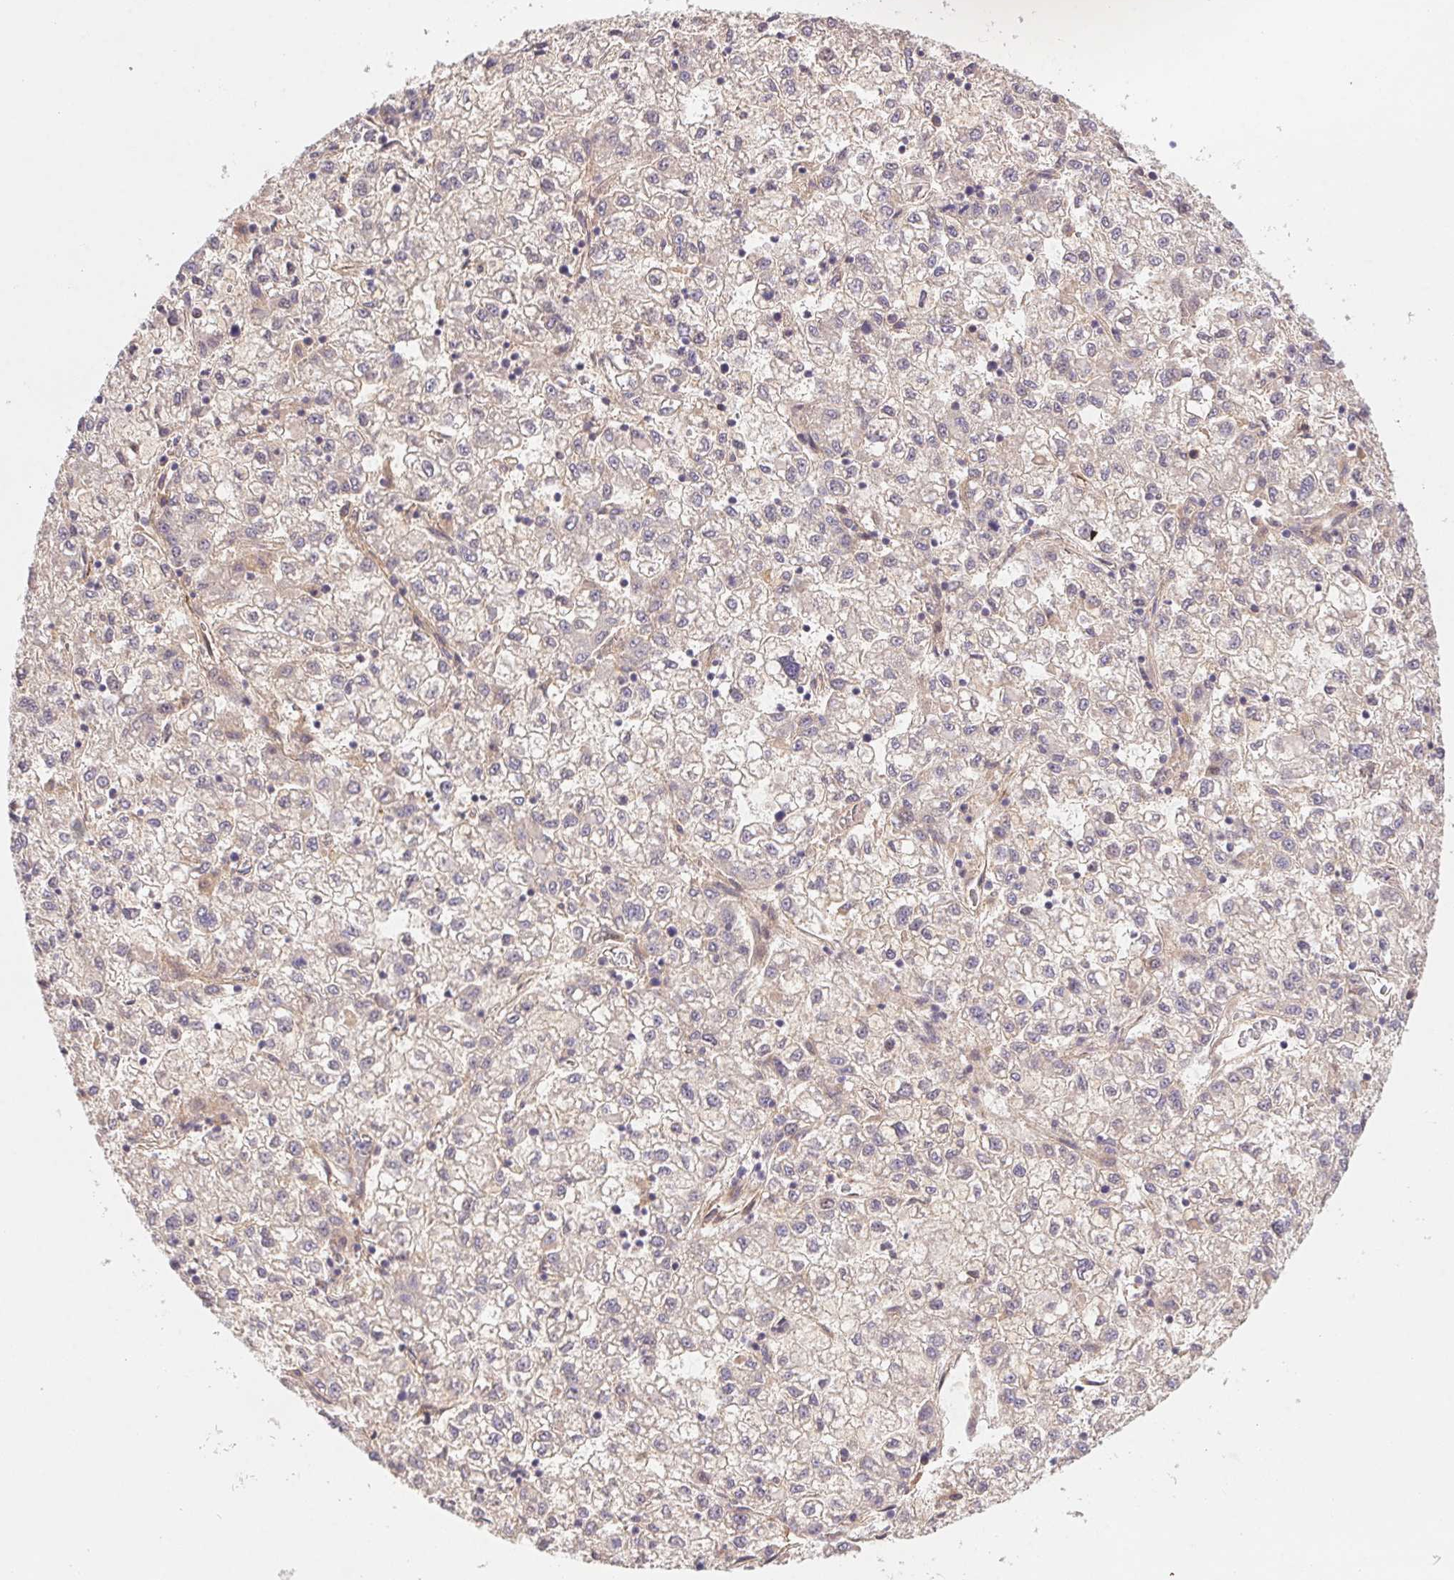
{"staining": {"intensity": "negative", "quantity": "none", "location": "none"}, "tissue": "liver cancer", "cell_type": "Tumor cells", "image_type": "cancer", "snomed": [{"axis": "morphology", "description": "Carcinoma, Hepatocellular, NOS"}, {"axis": "topography", "description": "Liver"}], "caption": "Immunohistochemical staining of liver hepatocellular carcinoma demonstrates no significant staining in tumor cells. Brightfield microscopy of immunohistochemistry stained with DAB (brown) and hematoxylin (blue), captured at high magnification.", "gene": "SLC52A2", "patient": {"sex": "male", "age": 40}}